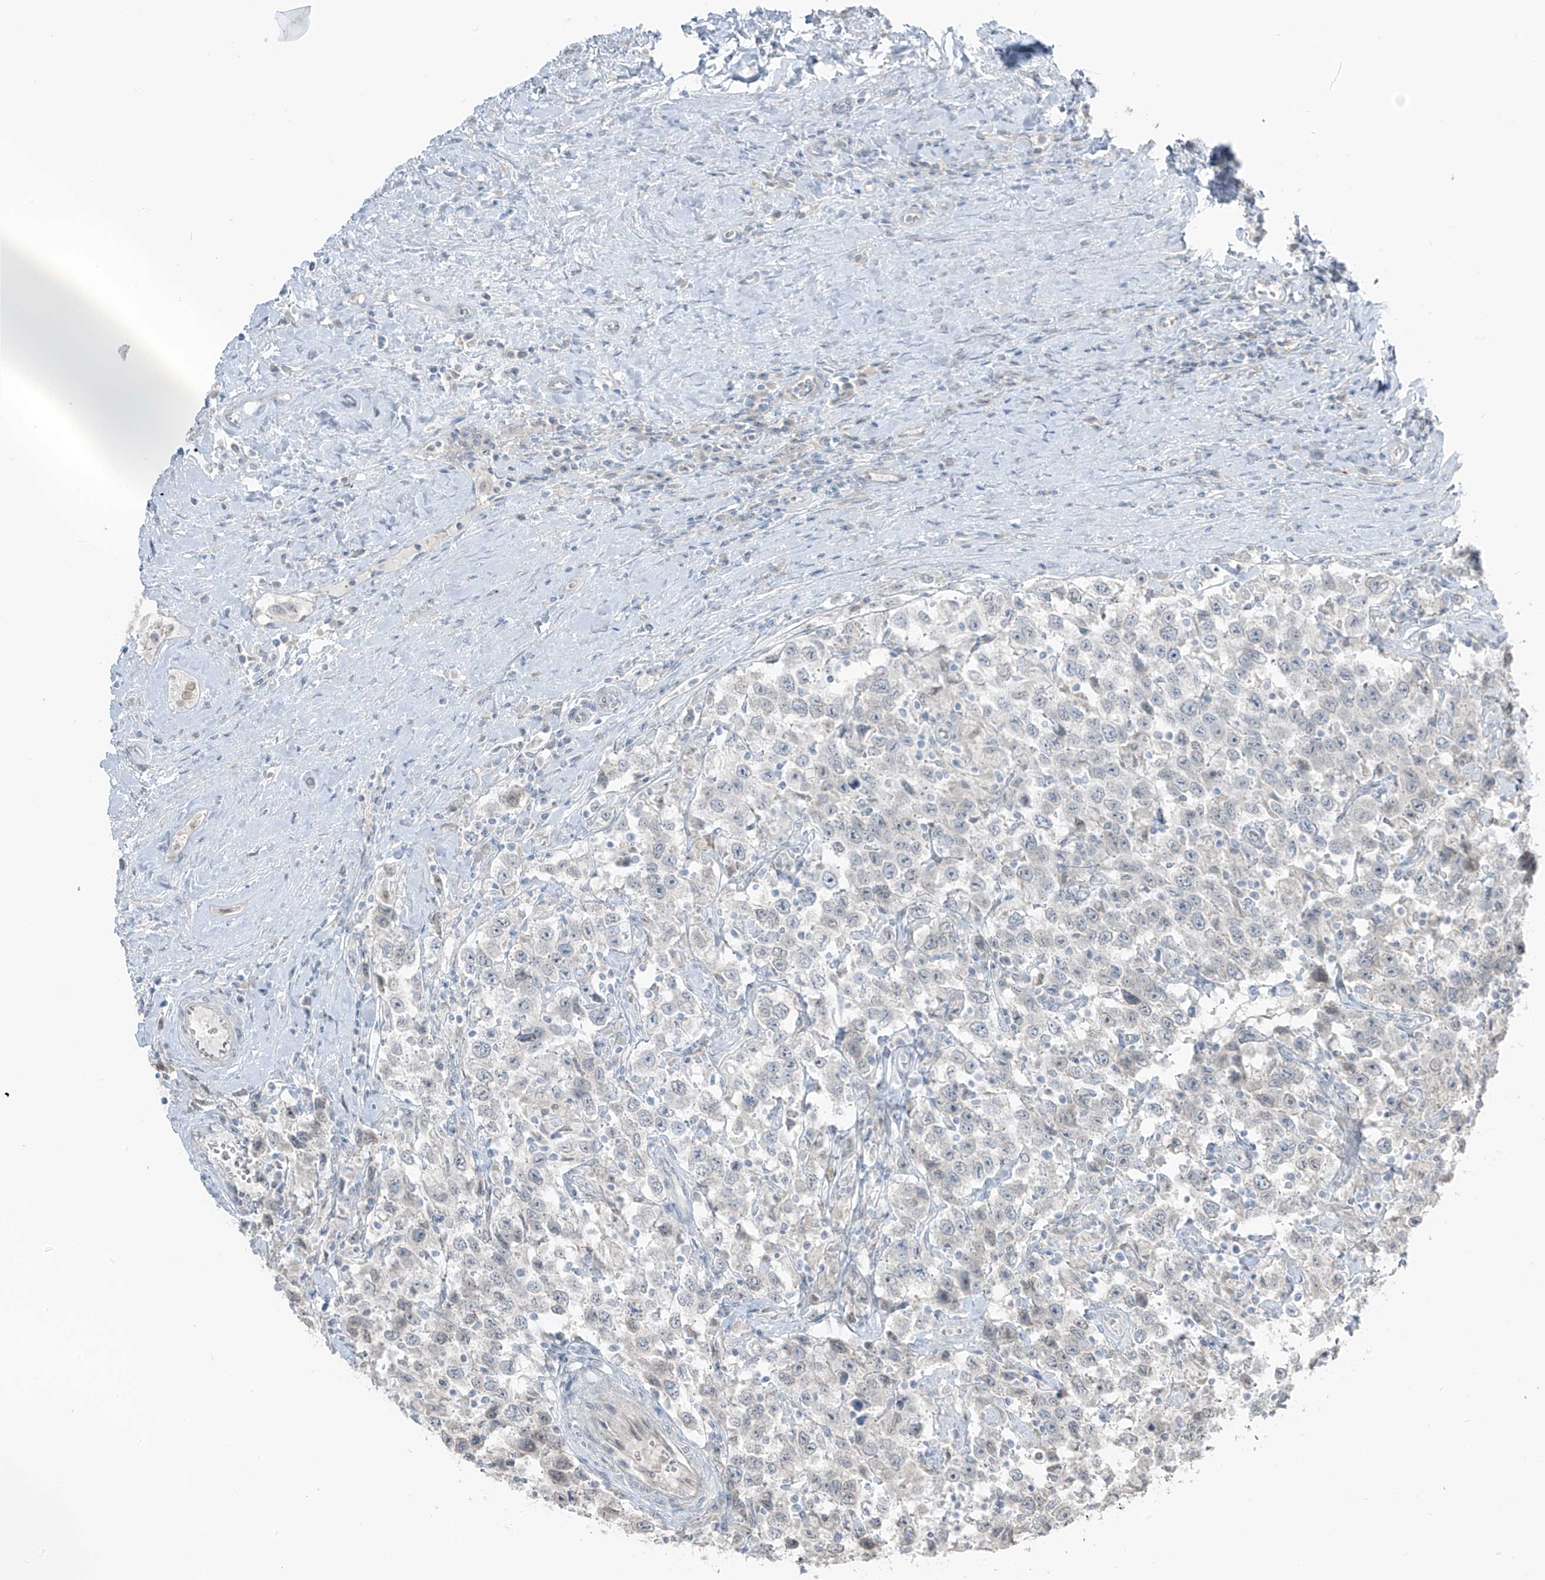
{"staining": {"intensity": "negative", "quantity": "none", "location": "none"}, "tissue": "testis cancer", "cell_type": "Tumor cells", "image_type": "cancer", "snomed": [{"axis": "morphology", "description": "Seminoma, NOS"}, {"axis": "topography", "description": "Testis"}], "caption": "There is no significant expression in tumor cells of testis cancer (seminoma).", "gene": "PRDM6", "patient": {"sex": "male", "age": 41}}